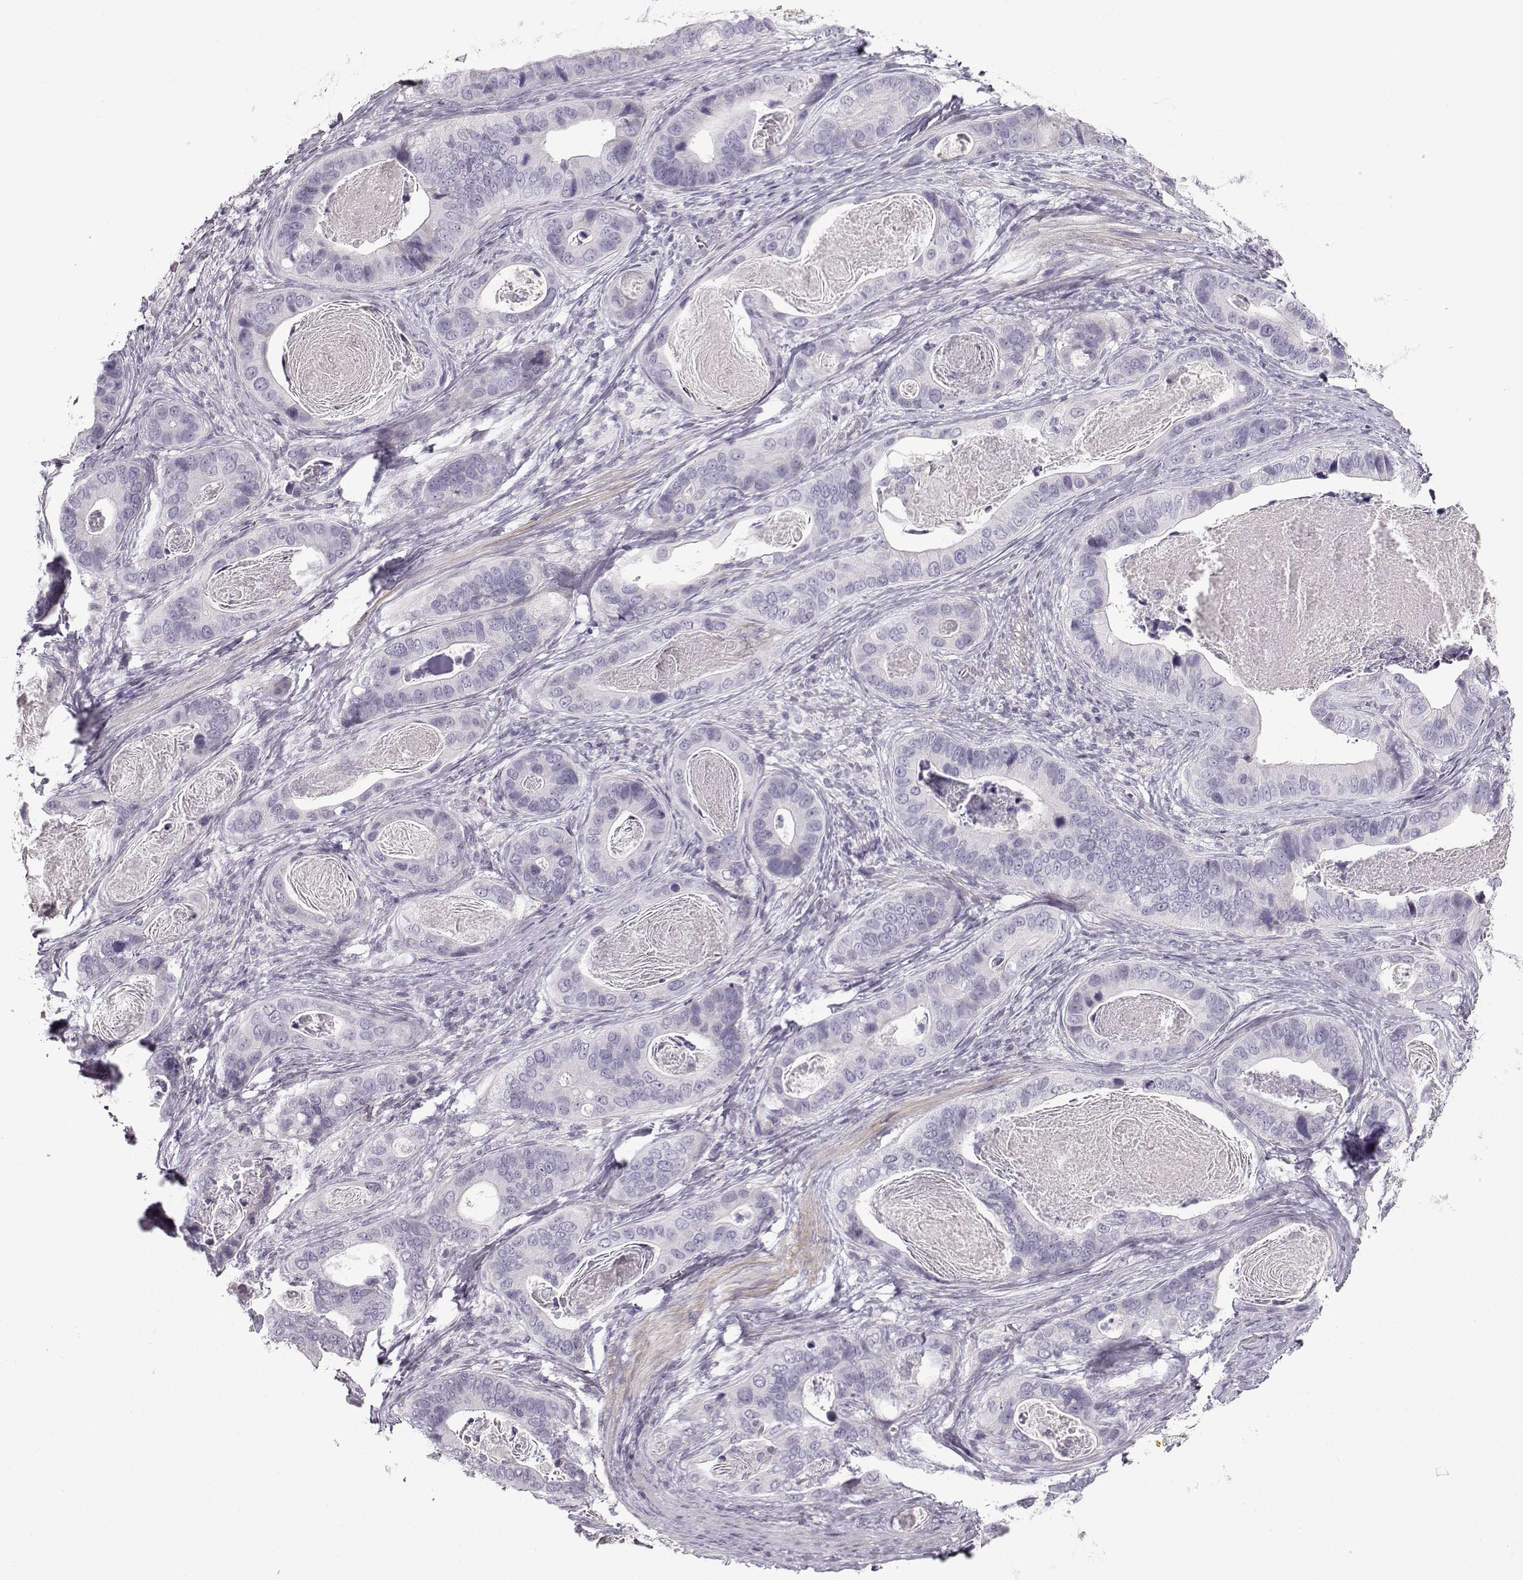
{"staining": {"intensity": "negative", "quantity": "none", "location": "none"}, "tissue": "stomach cancer", "cell_type": "Tumor cells", "image_type": "cancer", "snomed": [{"axis": "morphology", "description": "Adenocarcinoma, NOS"}, {"axis": "topography", "description": "Stomach"}], "caption": "This histopathology image is of stomach cancer (adenocarcinoma) stained with immunohistochemistry (IHC) to label a protein in brown with the nuclei are counter-stained blue. There is no positivity in tumor cells.", "gene": "CASR", "patient": {"sex": "male", "age": 84}}